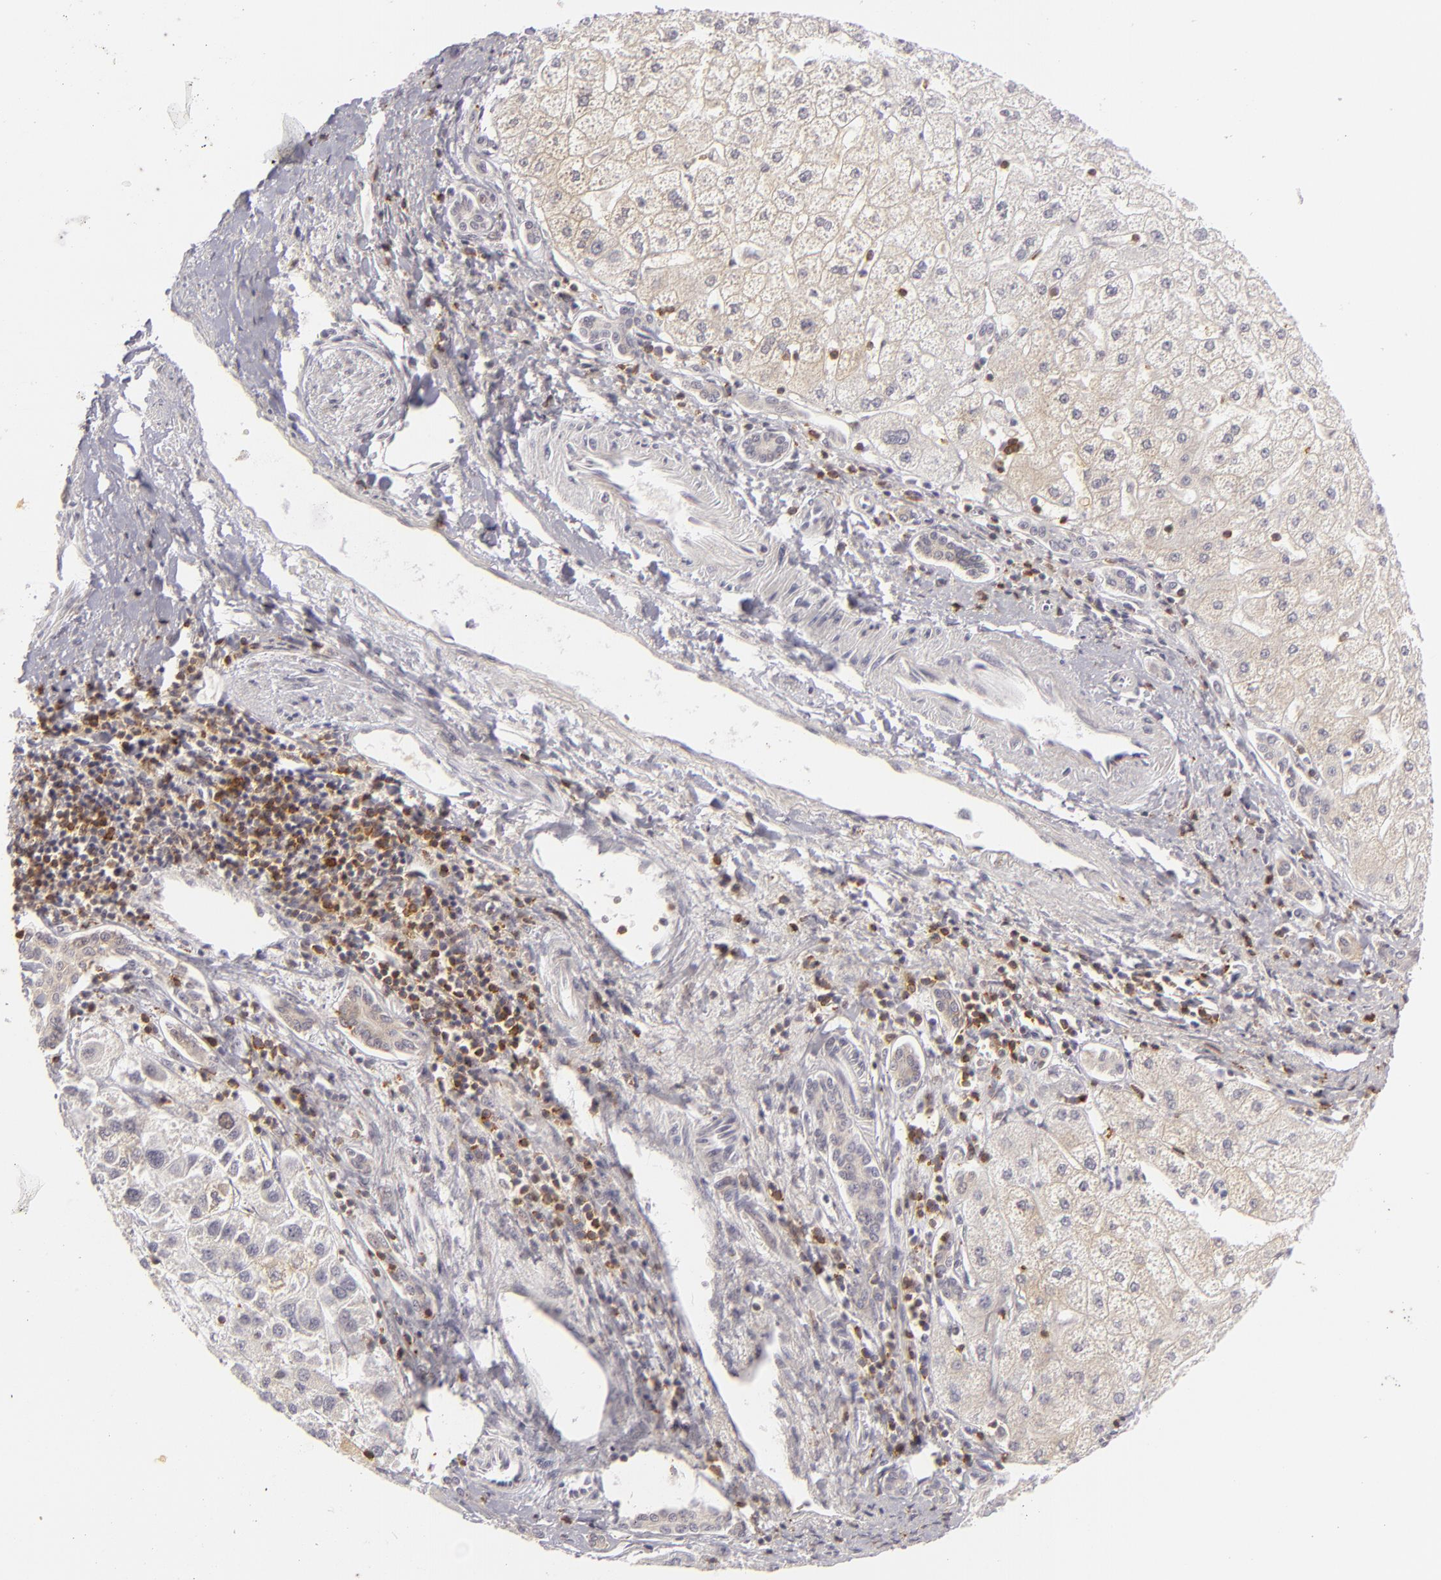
{"staining": {"intensity": "weak", "quantity": "<25%", "location": "cytoplasmic/membranous"}, "tissue": "liver cancer", "cell_type": "Tumor cells", "image_type": "cancer", "snomed": [{"axis": "morphology", "description": "Carcinoma, Hepatocellular, NOS"}, {"axis": "topography", "description": "Liver"}], "caption": "IHC histopathology image of neoplastic tissue: human liver hepatocellular carcinoma stained with DAB reveals no significant protein staining in tumor cells. (DAB (3,3'-diaminobenzidine) immunohistochemistry visualized using brightfield microscopy, high magnification).", "gene": "APOBEC3G", "patient": {"sex": "female", "age": 85}}